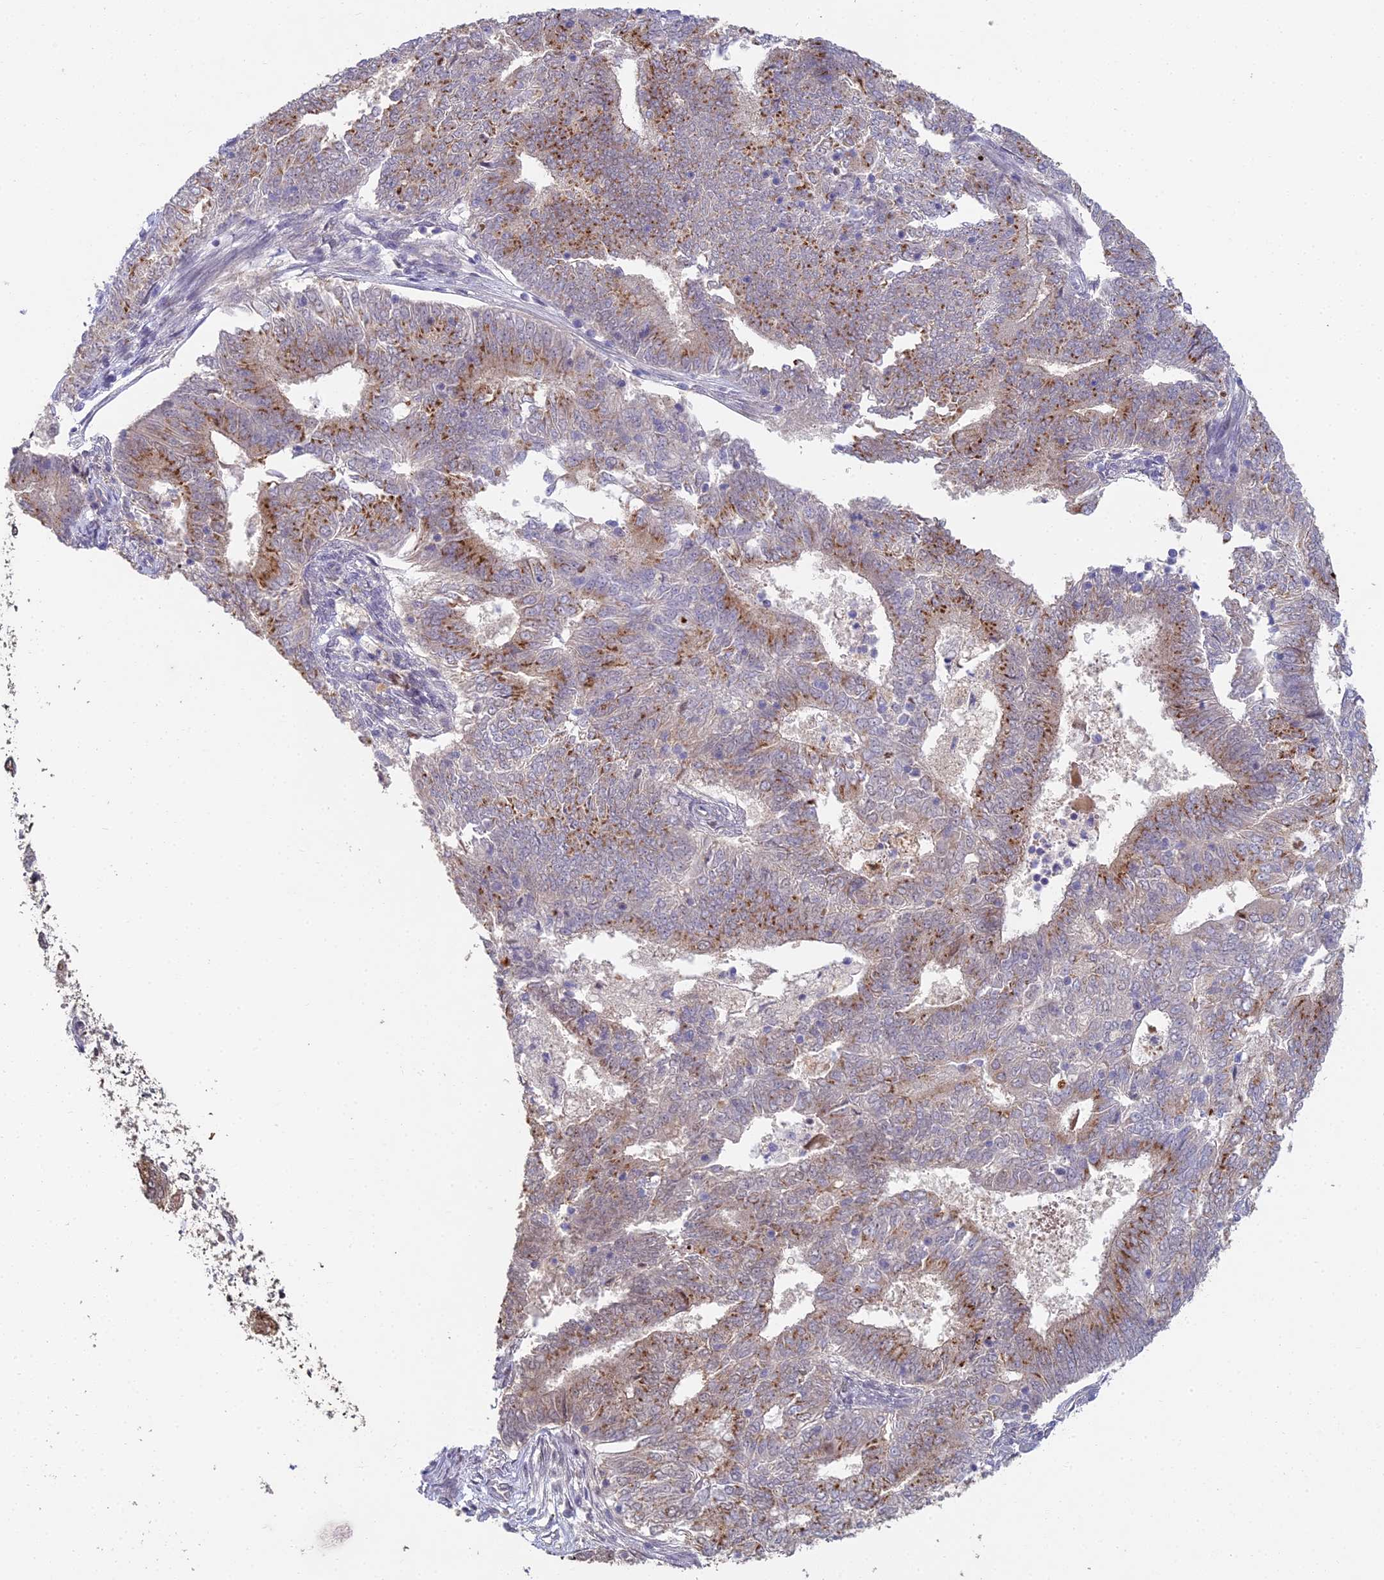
{"staining": {"intensity": "moderate", "quantity": "25%-75%", "location": "cytoplasmic/membranous"}, "tissue": "endometrial cancer", "cell_type": "Tumor cells", "image_type": "cancer", "snomed": [{"axis": "morphology", "description": "Adenocarcinoma, NOS"}, {"axis": "topography", "description": "Endometrium"}], "caption": "Human endometrial cancer stained with a brown dye demonstrates moderate cytoplasmic/membranous positive expression in approximately 25%-75% of tumor cells.", "gene": "ABHD17A", "patient": {"sex": "female", "age": 62}}